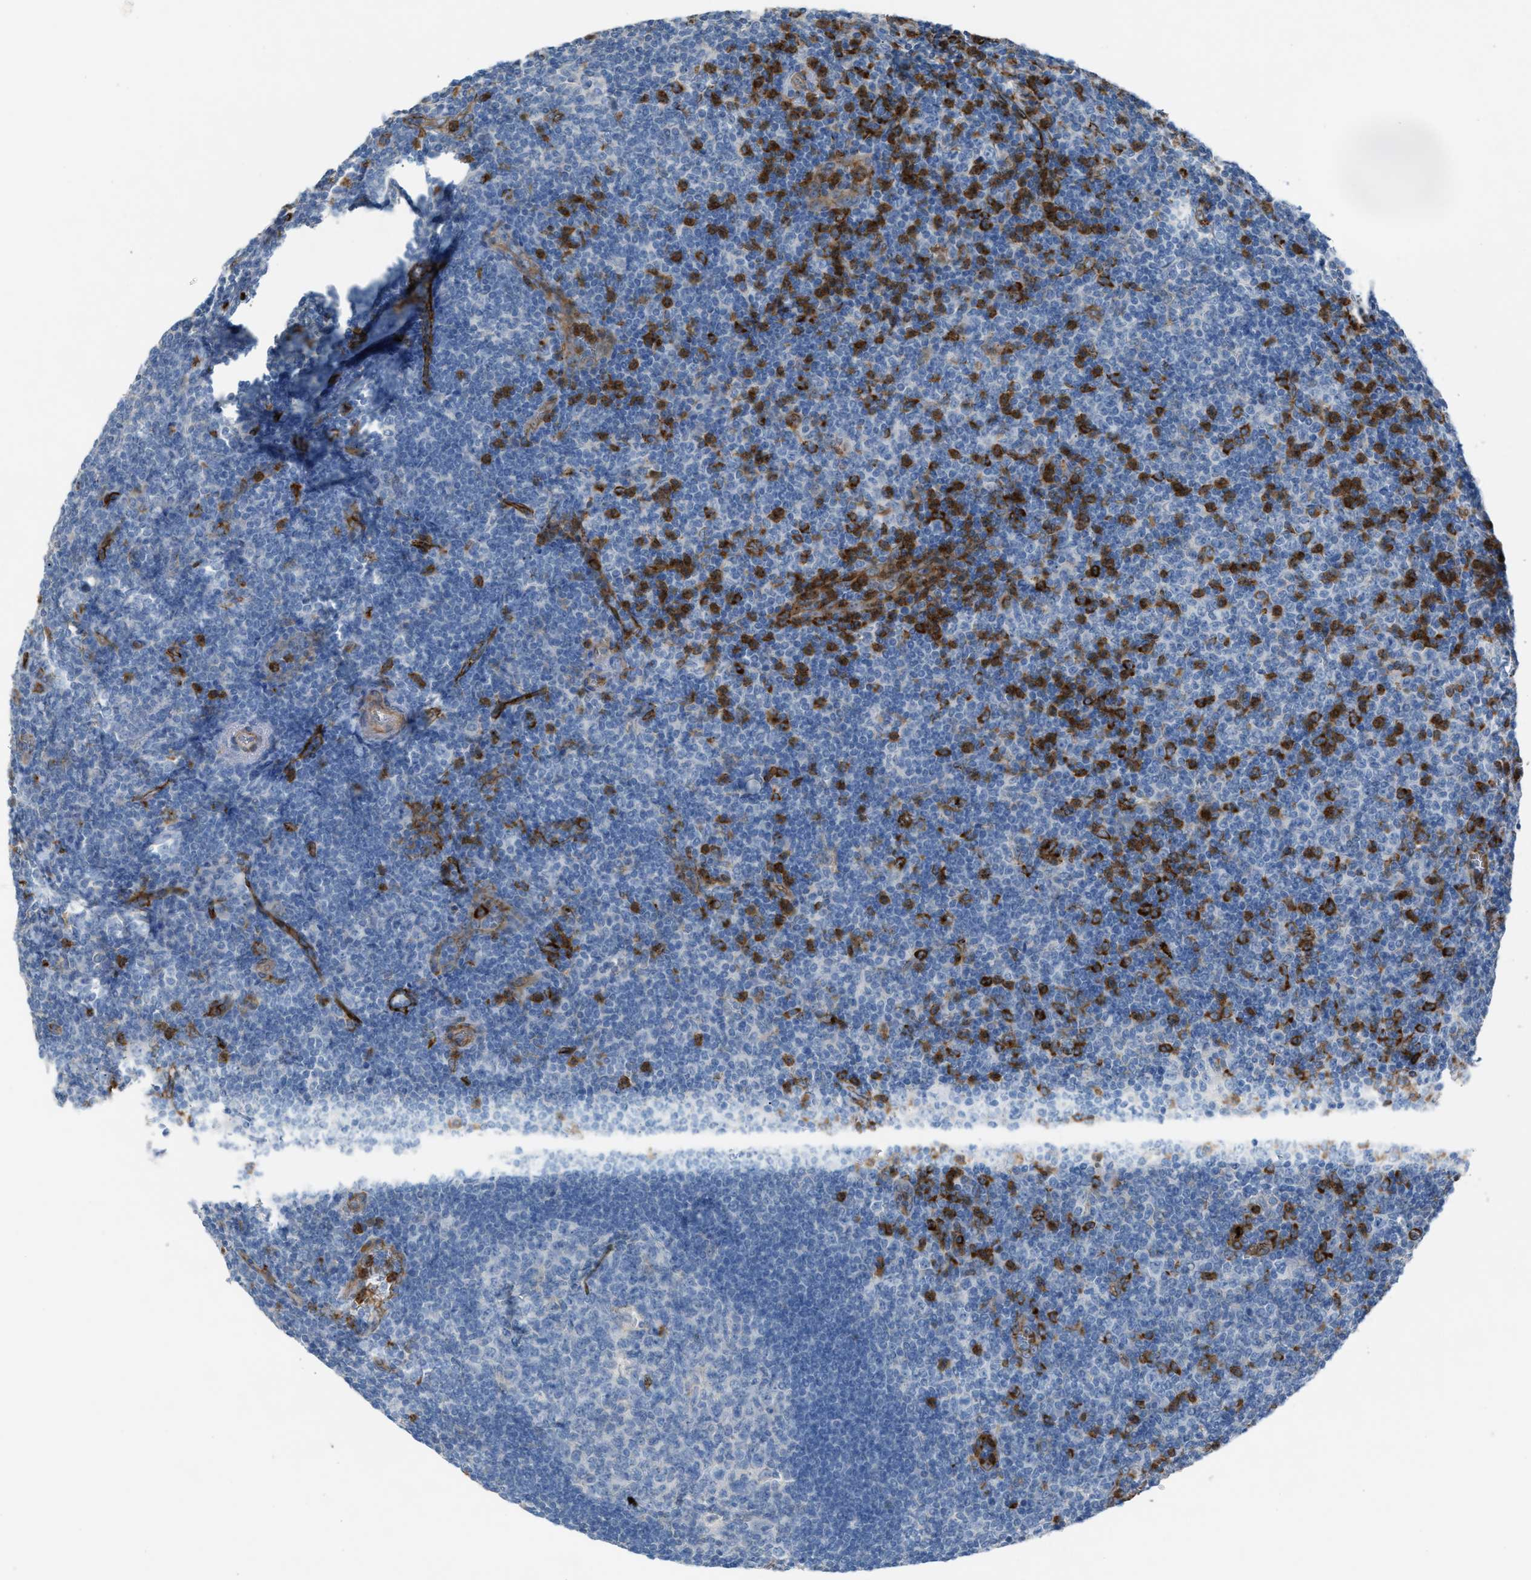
{"staining": {"intensity": "negative", "quantity": "none", "location": "none"}, "tissue": "tonsil", "cell_type": "Germinal center cells", "image_type": "normal", "snomed": [{"axis": "morphology", "description": "Normal tissue, NOS"}, {"axis": "topography", "description": "Tonsil"}], "caption": "High magnification brightfield microscopy of normal tonsil stained with DAB (3,3'-diaminobenzidine) (brown) and counterstained with hematoxylin (blue): germinal center cells show no significant positivity. (Brightfield microscopy of DAB (3,3'-diaminobenzidine) immunohistochemistry at high magnification).", "gene": "DYSF", "patient": {"sex": "male", "age": 37}}